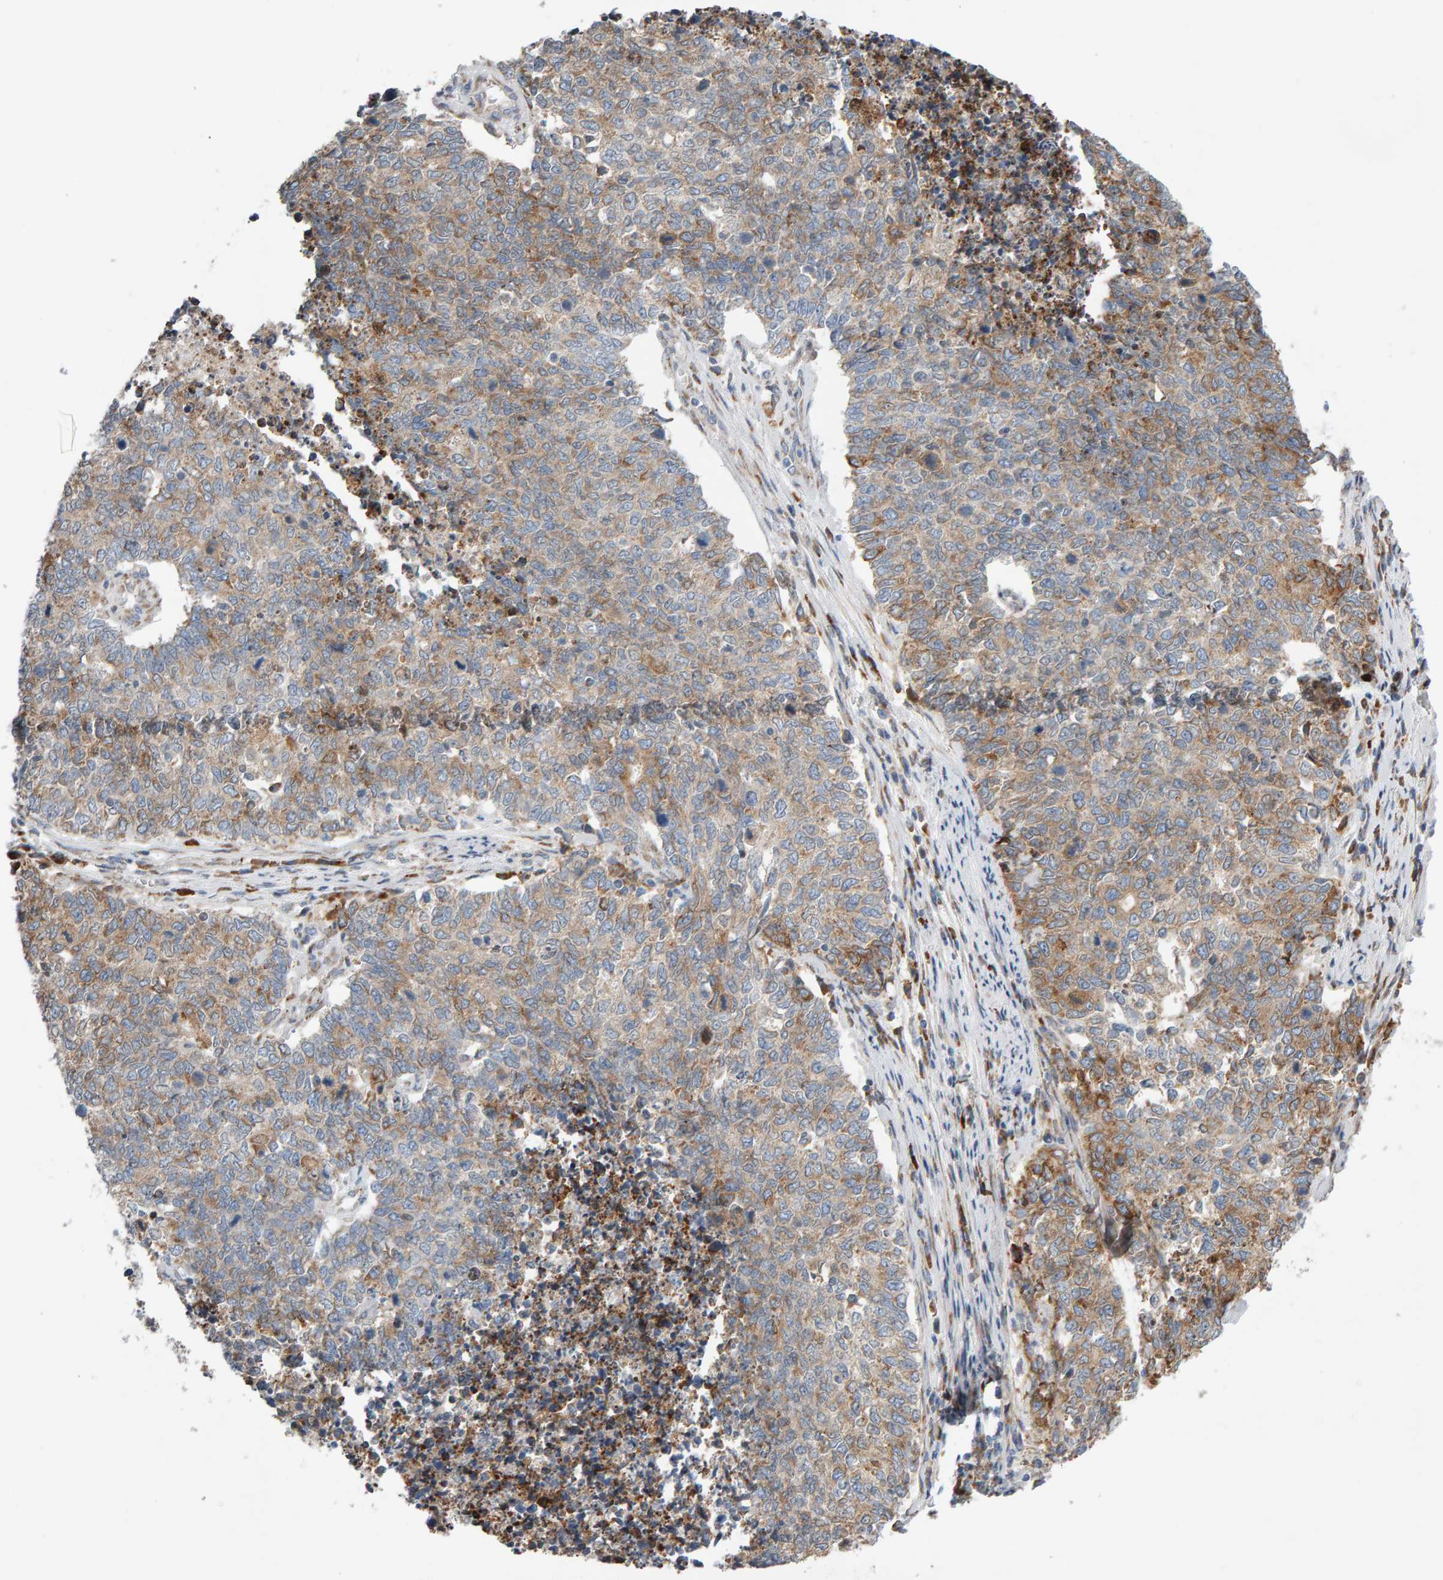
{"staining": {"intensity": "moderate", "quantity": ">75%", "location": "cytoplasmic/membranous"}, "tissue": "cervical cancer", "cell_type": "Tumor cells", "image_type": "cancer", "snomed": [{"axis": "morphology", "description": "Squamous cell carcinoma, NOS"}, {"axis": "topography", "description": "Cervix"}], "caption": "Protein staining exhibits moderate cytoplasmic/membranous expression in about >75% of tumor cells in cervical cancer (squamous cell carcinoma). (Brightfield microscopy of DAB IHC at high magnification).", "gene": "ENGASE", "patient": {"sex": "female", "age": 63}}